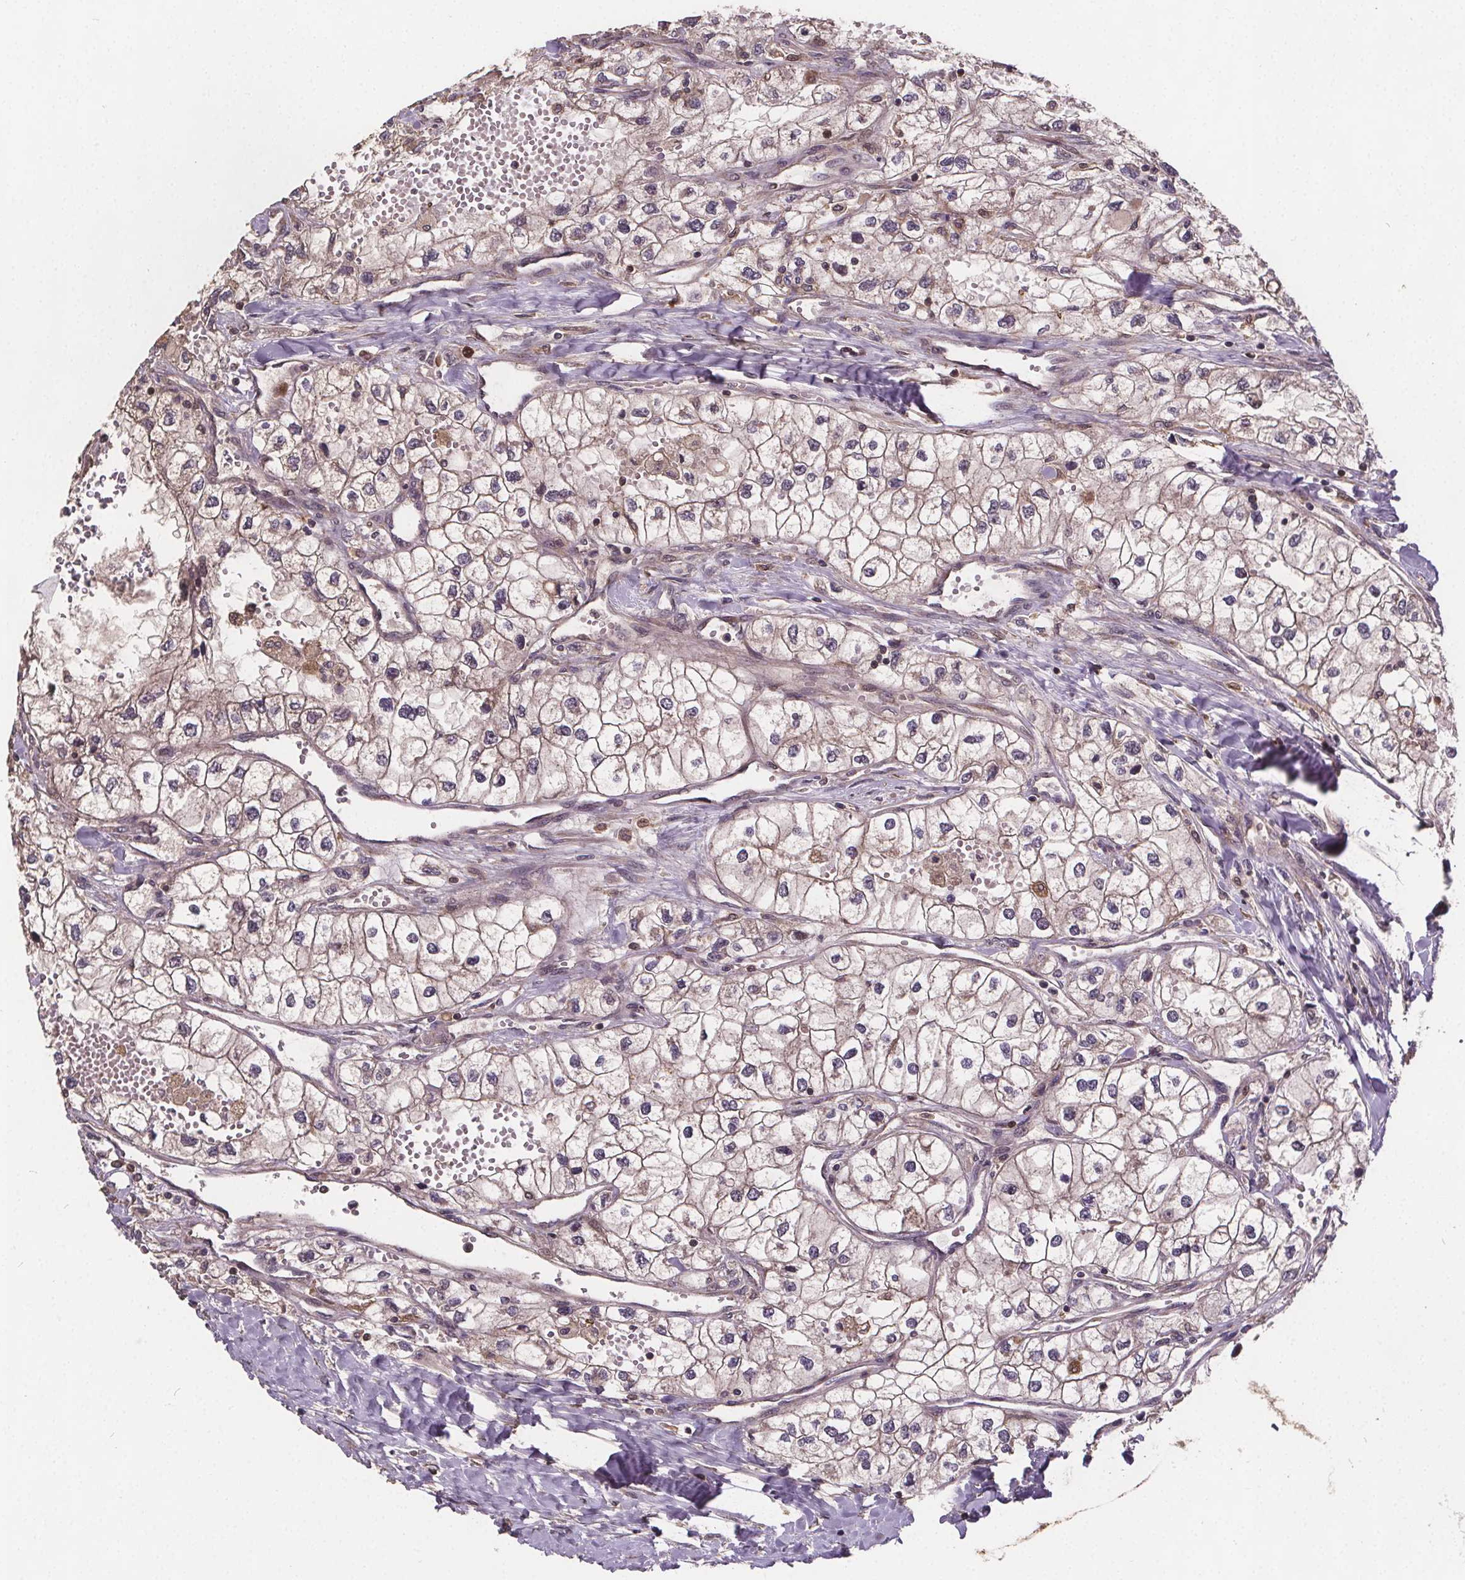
{"staining": {"intensity": "weak", "quantity": ">75%", "location": "cytoplasmic/membranous"}, "tissue": "renal cancer", "cell_type": "Tumor cells", "image_type": "cancer", "snomed": [{"axis": "morphology", "description": "Adenocarcinoma, NOS"}, {"axis": "topography", "description": "Kidney"}], "caption": "There is low levels of weak cytoplasmic/membranous positivity in tumor cells of adenocarcinoma (renal), as demonstrated by immunohistochemical staining (brown color).", "gene": "USP9X", "patient": {"sex": "male", "age": 59}}